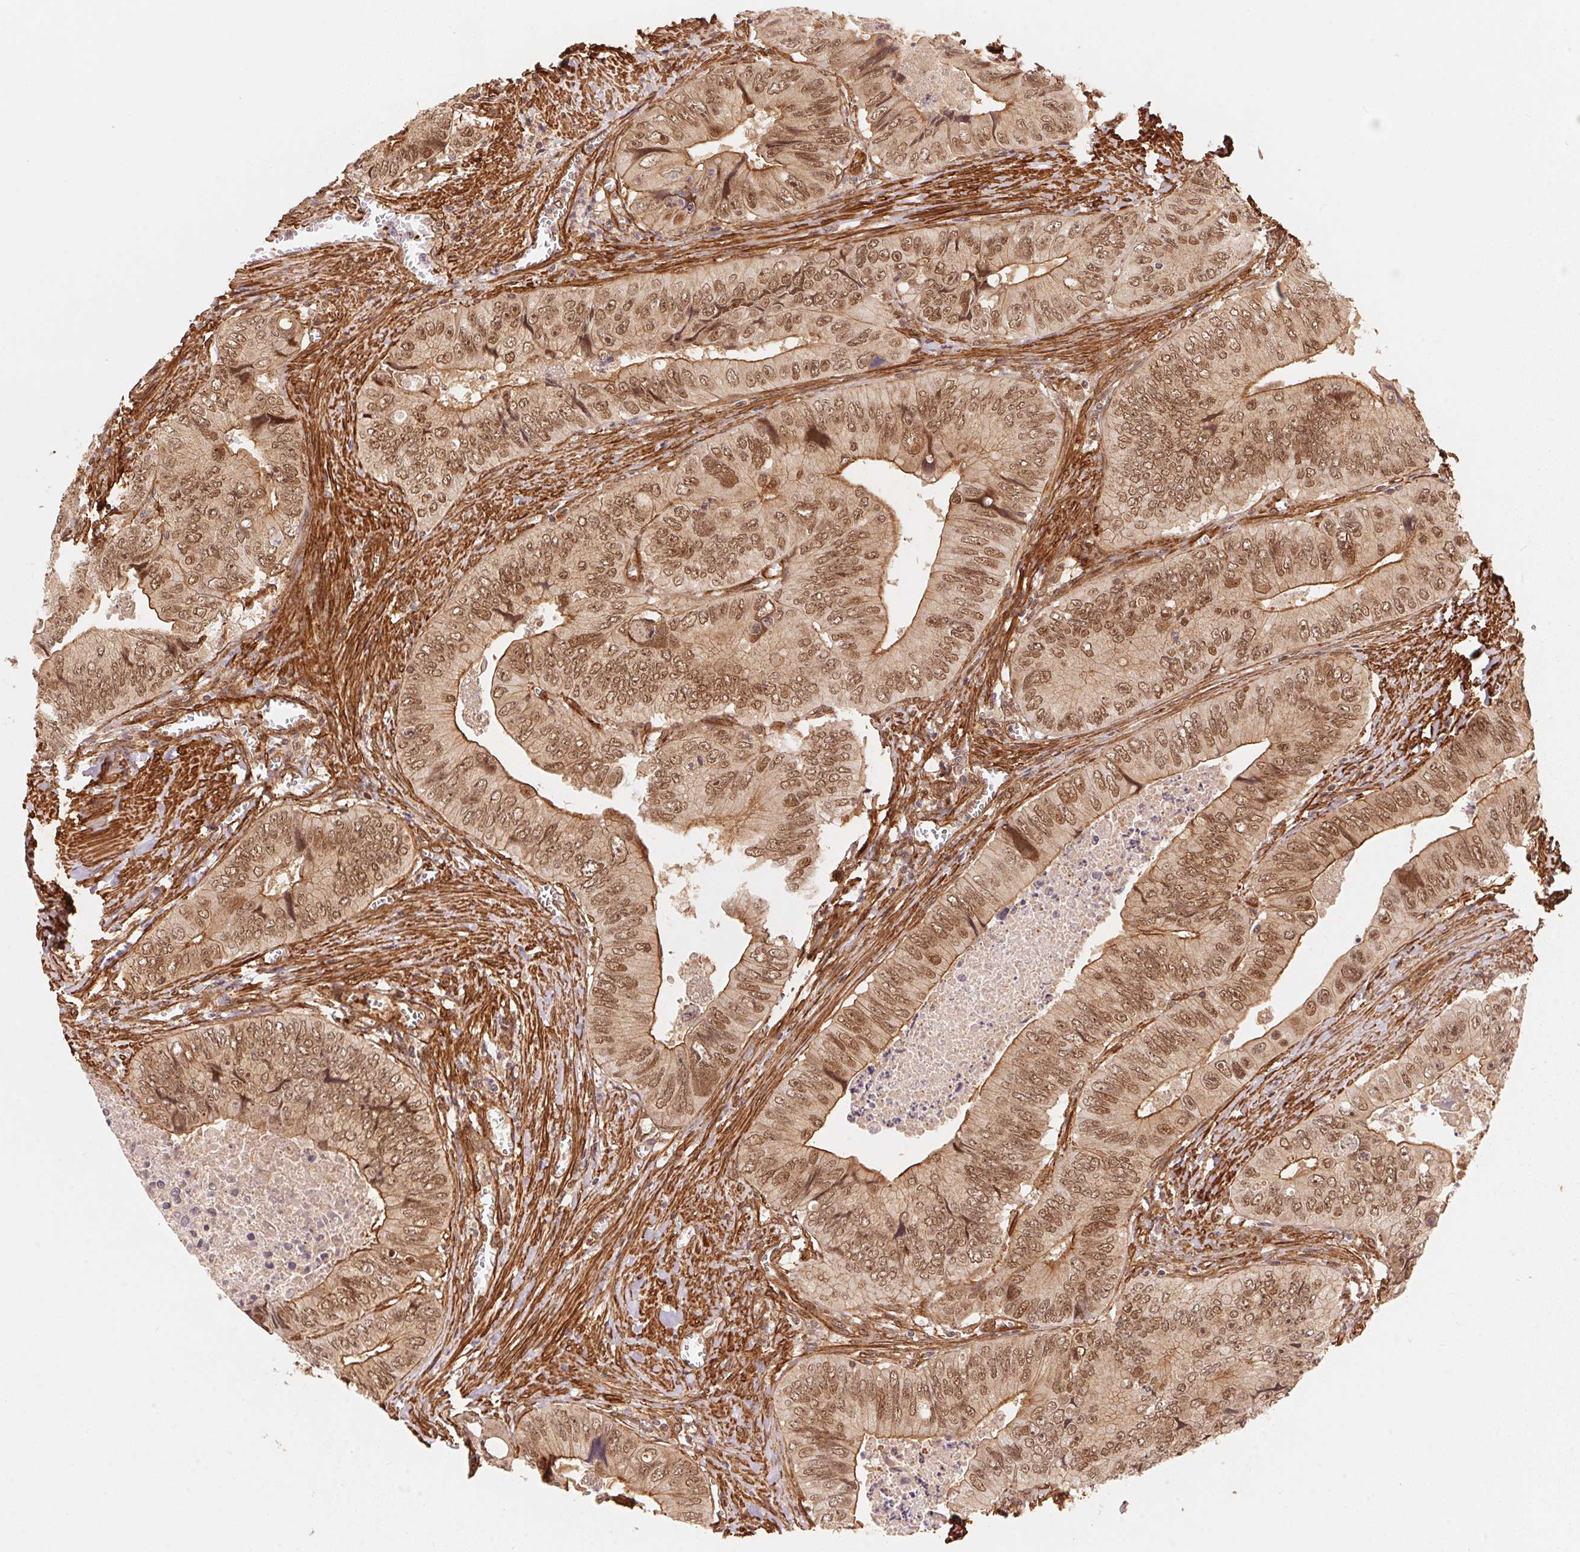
{"staining": {"intensity": "moderate", "quantity": ">75%", "location": "cytoplasmic/membranous,nuclear"}, "tissue": "colorectal cancer", "cell_type": "Tumor cells", "image_type": "cancer", "snomed": [{"axis": "morphology", "description": "Adenocarcinoma, NOS"}, {"axis": "topography", "description": "Colon"}], "caption": "Immunohistochemical staining of human colorectal cancer (adenocarcinoma) exhibits moderate cytoplasmic/membranous and nuclear protein staining in about >75% of tumor cells.", "gene": "TNIP2", "patient": {"sex": "female", "age": 84}}